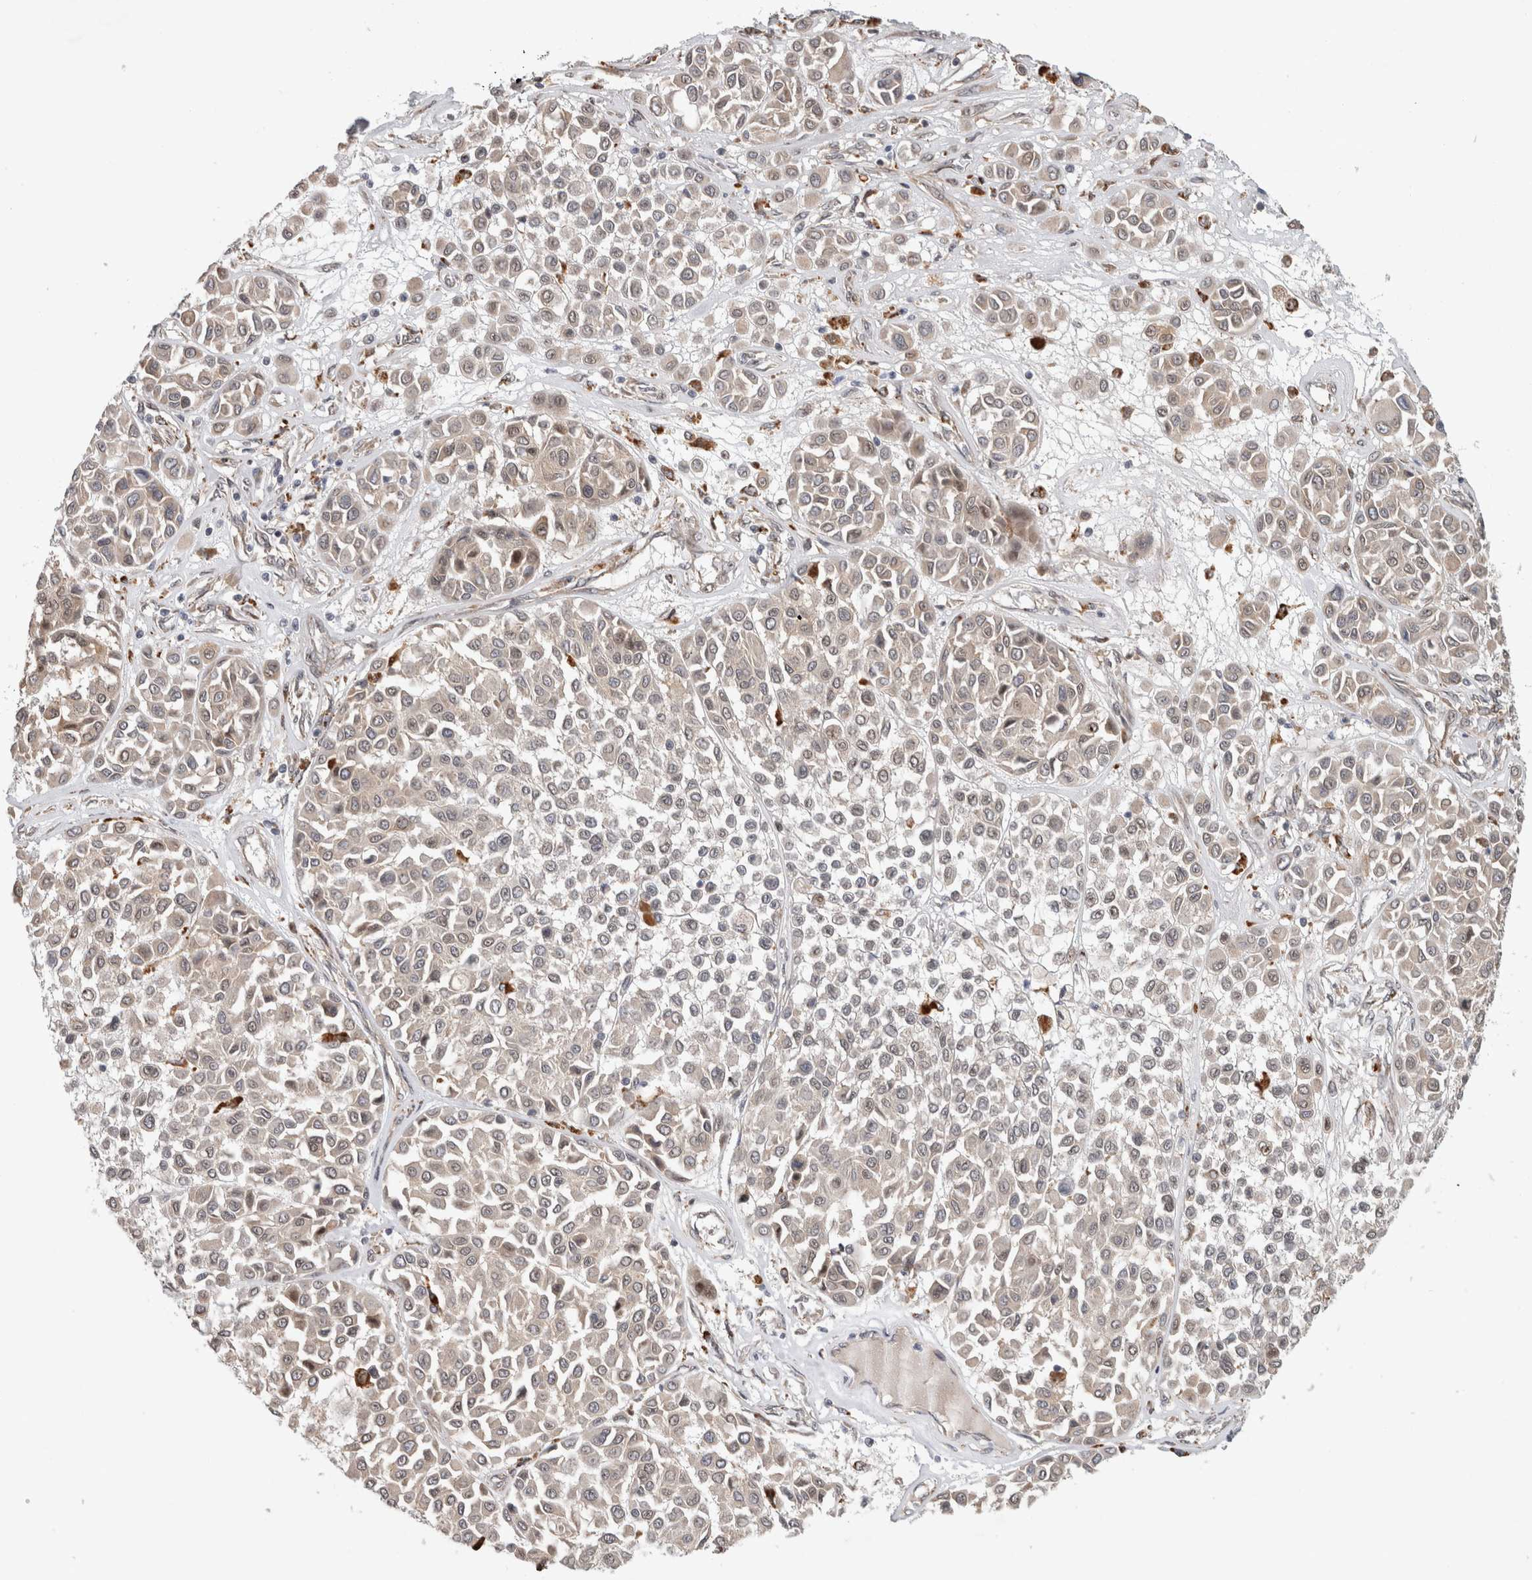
{"staining": {"intensity": "weak", "quantity": "<25%", "location": "nuclear"}, "tissue": "melanoma", "cell_type": "Tumor cells", "image_type": "cancer", "snomed": [{"axis": "morphology", "description": "Malignant melanoma, Metastatic site"}, {"axis": "topography", "description": "Soft tissue"}], "caption": "DAB (3,3'-diaminobenzidine) immunohistochemical staining of human malignant melanoma (metastatic site) displays no significant staining in tumor cells.", "gene": "NAB2", "patient": {"sex": "male", "age": 41}}